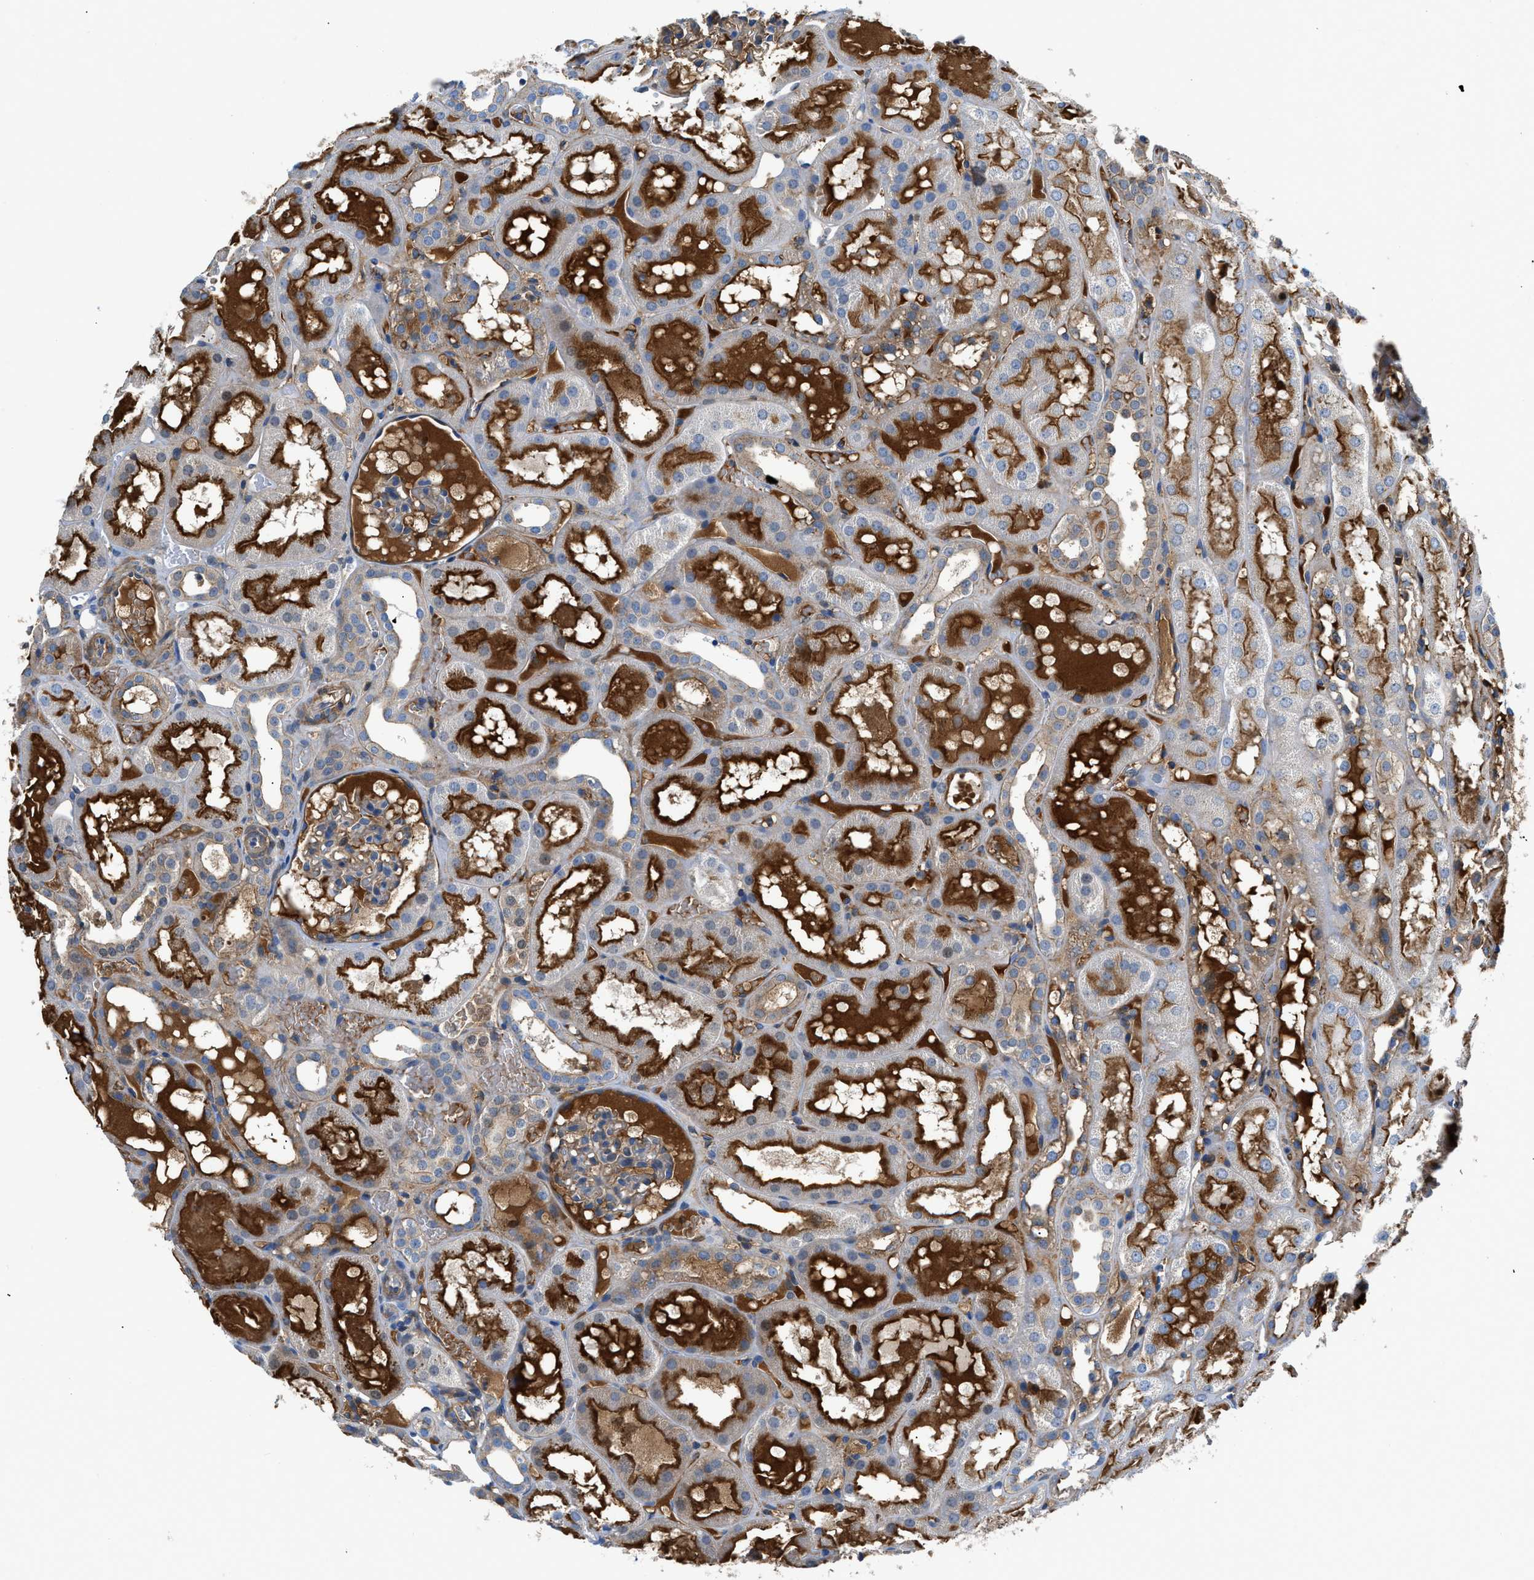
{"staining": {"intensity": "weak", "quantity": "<25%", "location": "cytoplasmic/membranous"}, "tissue": "kidney", "cell_type": "Cells in glomeruli", "image_type": "normal", "snomed": [{"axis": "morphology", "description": "Normal tissue, NOS"}, {"axis": "topography", "description": "Kidney"}, {"axis": "topography", "description": "Urinary bladder"}], "caption": "There is no significant expression in cells in glomeruli of kidney. Brightfield microscopy of immunohistochemistry stained with DAB (3,3'-diaminobenzidine) (brown) and hematoxylin (blue), captured at high magnification.", "gene": "ATP6V0D1", "patient": {"sex": "male", "age": 16}}